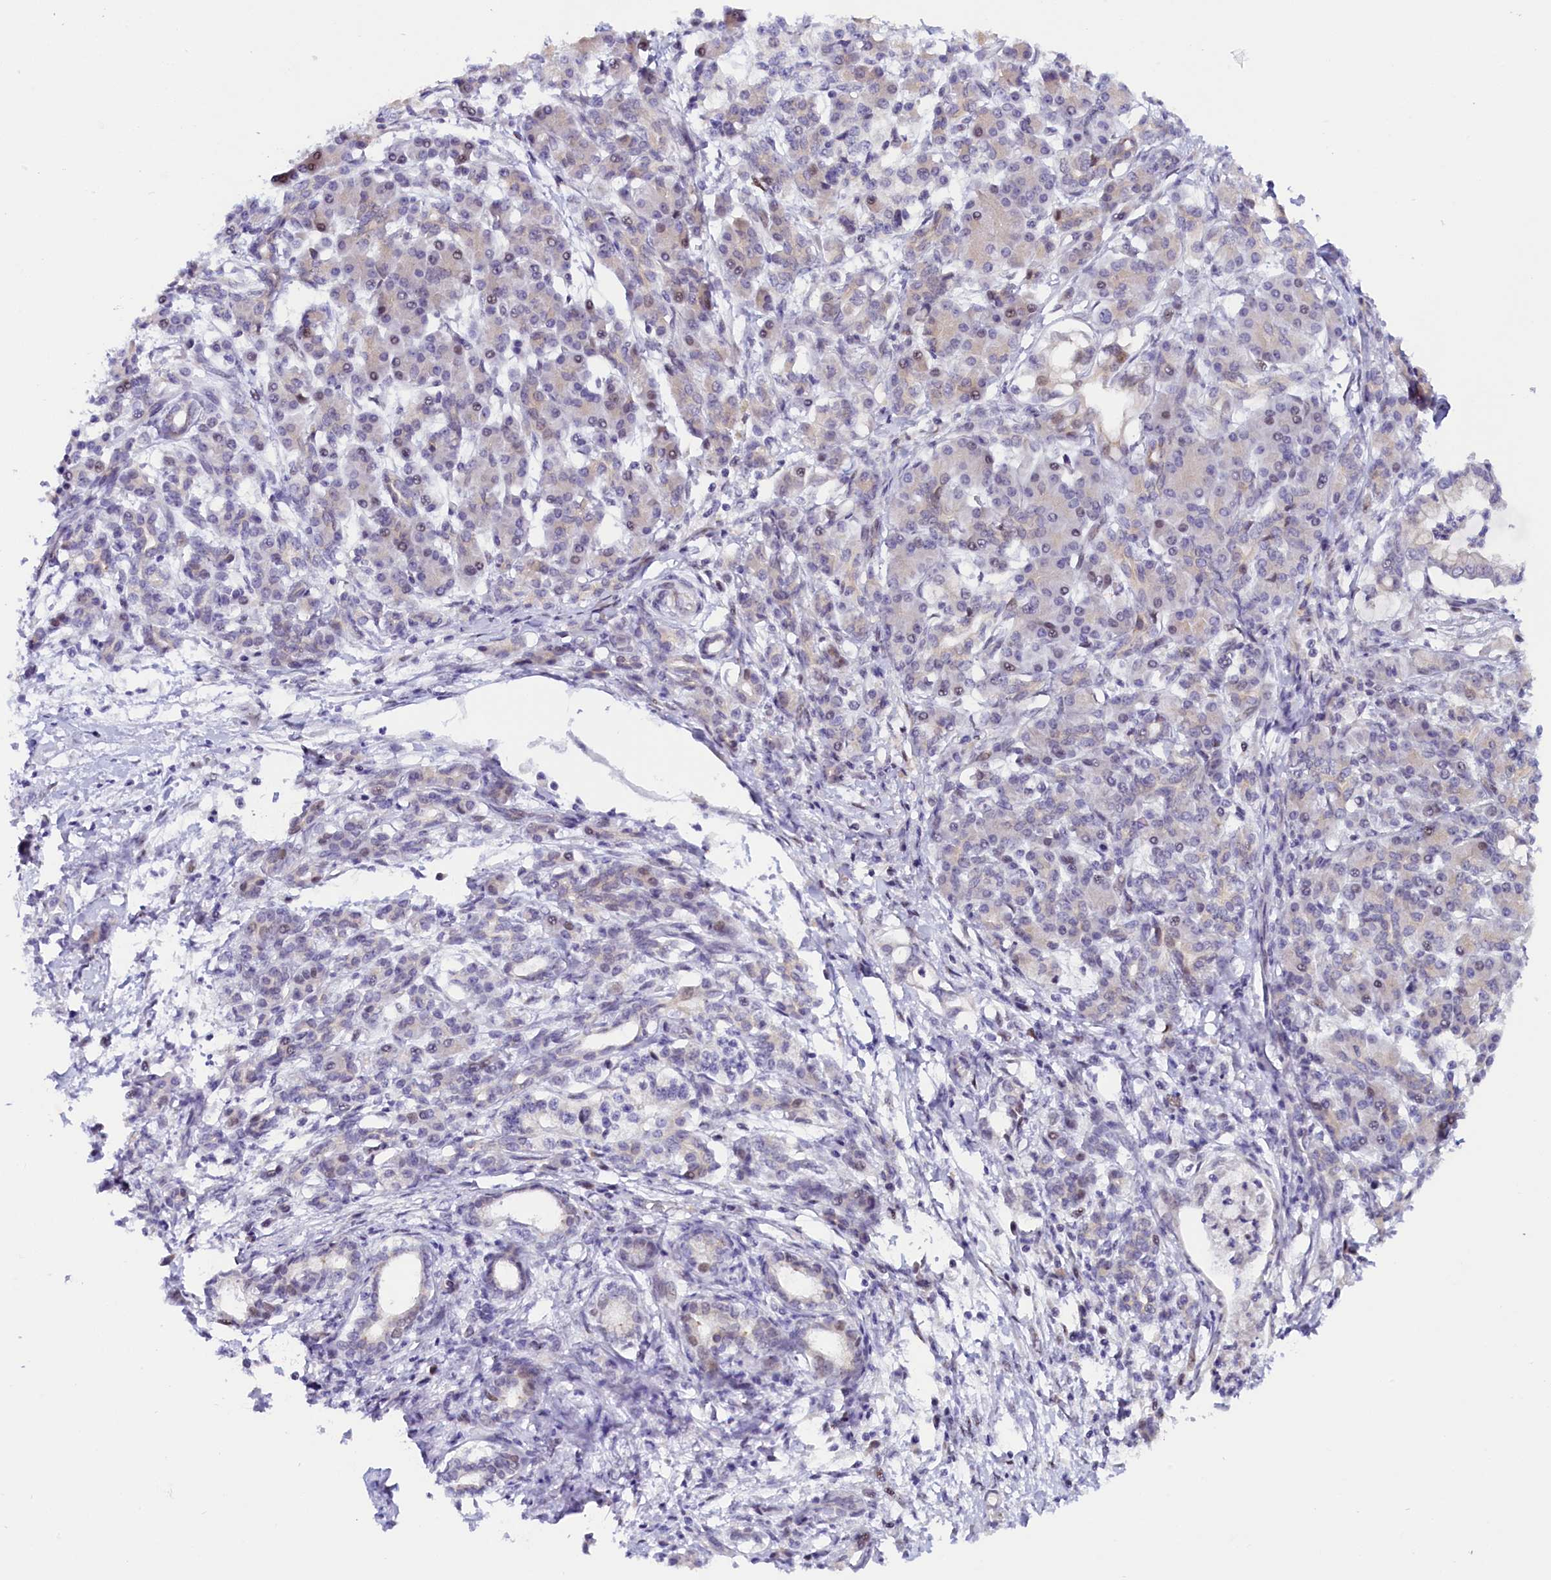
{"staining": {"intensity": "negative", "quantity": "none", "location": "none"}, "tissue": "pancreatic cancer", "cell_type": "Tumor cells", "image_type": "cancer", "snomed": [{"axis": "morphology", "description": "Adenocarcinoma, NOS"}, {"axis": "topography", "description": "Pancreas"}], "caption": "Immunohistochemistry of pancreatic cancer reveals no expression in tumor cells.", "gene": "ANKRD24", "patient": {"sex": "female", "age": 55}}